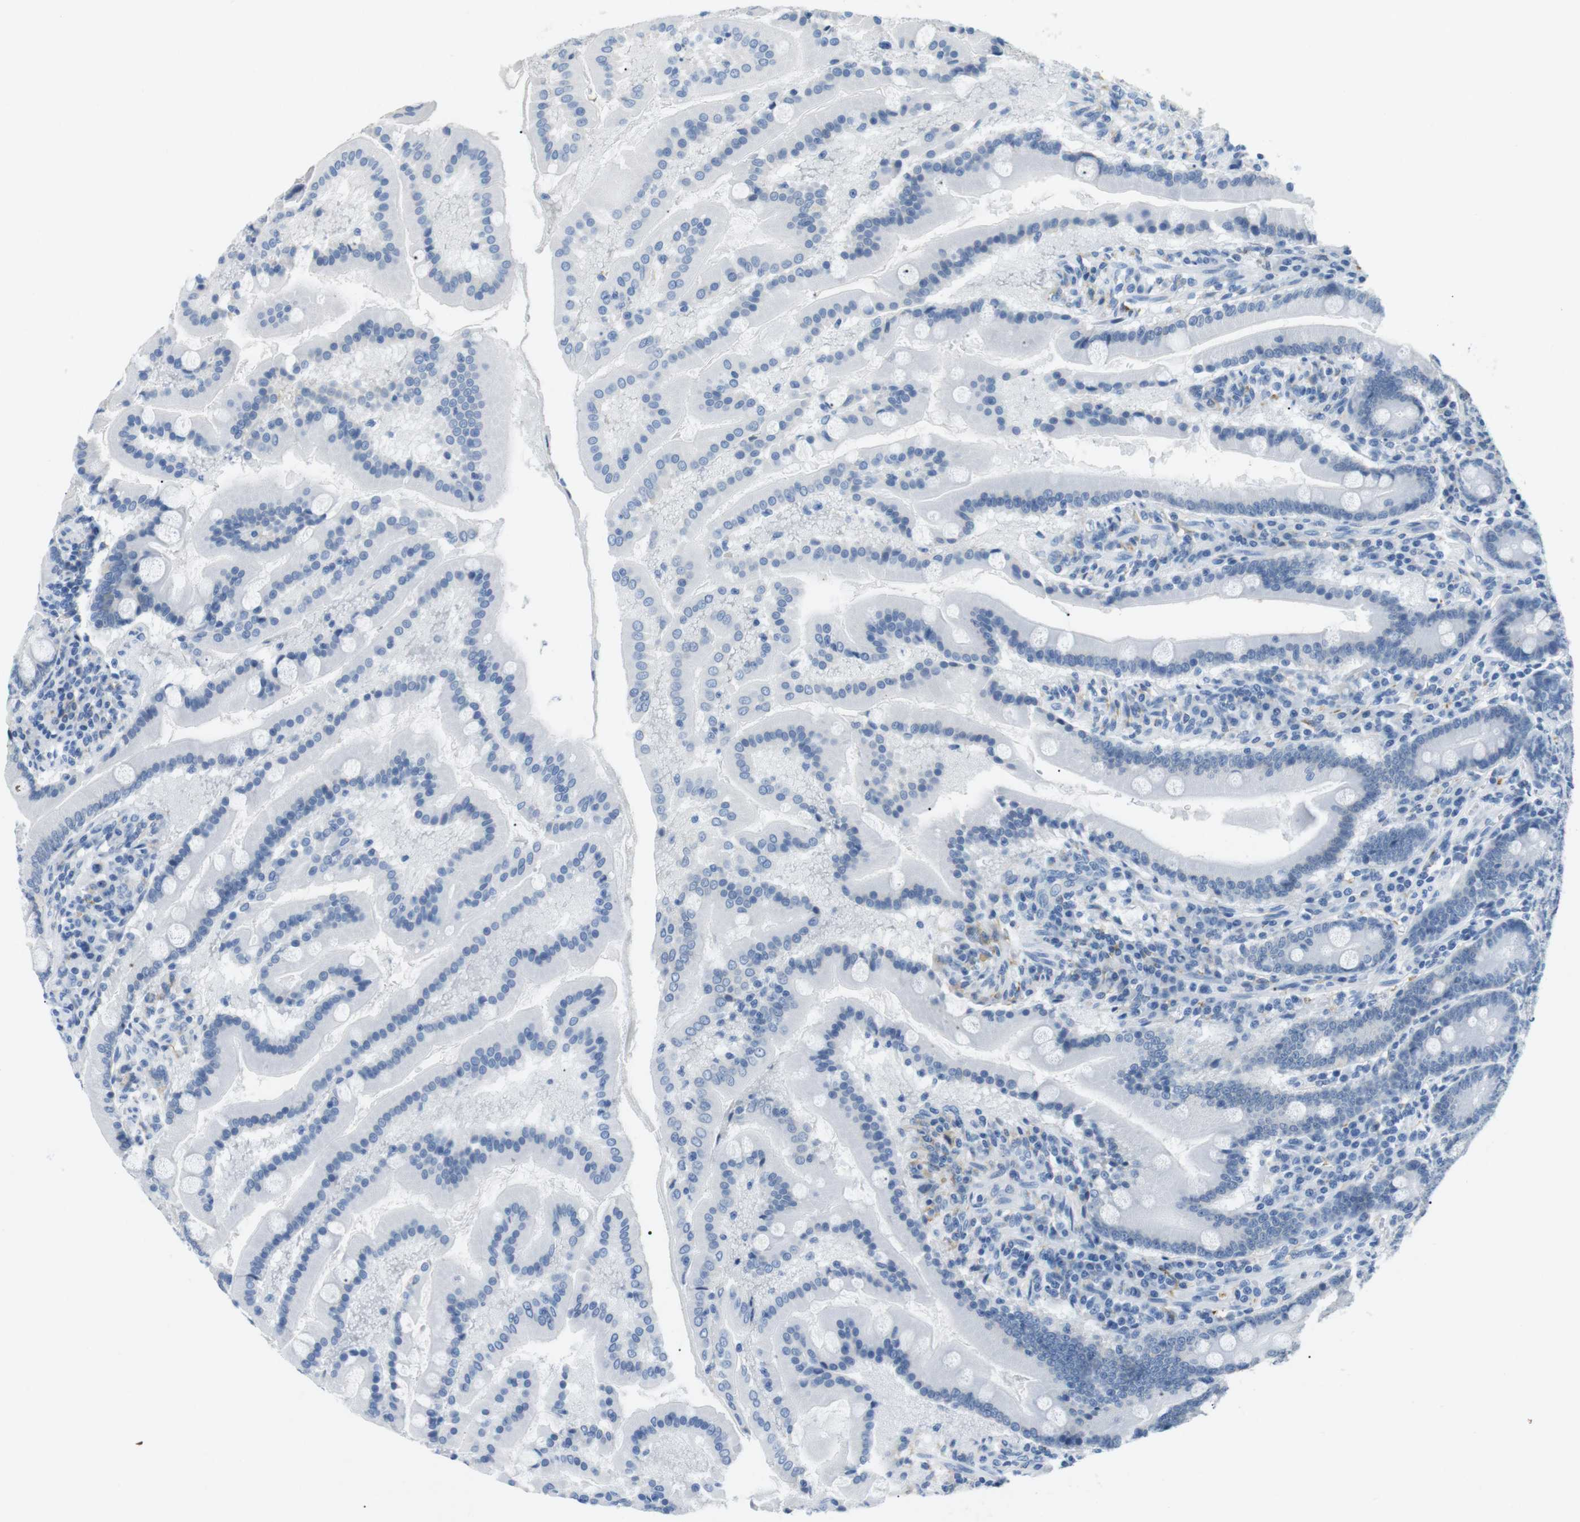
{"staining": {"intensity": "negative", "quantity": "none", "location": "none"}, "tissue": "duodenum", "cell_type": "Glandular cells", "image_type": "normal", "snomed": [{"axis": "morphology", "description": "Normal tissue, NOS"}, {"axis": "topography", "description": "Duodenum"}], "caption": "Protein analysis of benign duodenum reveals no significant expression in glandular cells. (Stains: DAB immunohistochemistry (IHC) with hematoxylin counter stain, Microscopy: brightfield microscopy at high magnification).", "gene": "FCGRT", "patient": {"sex": "male", "age": 50}}